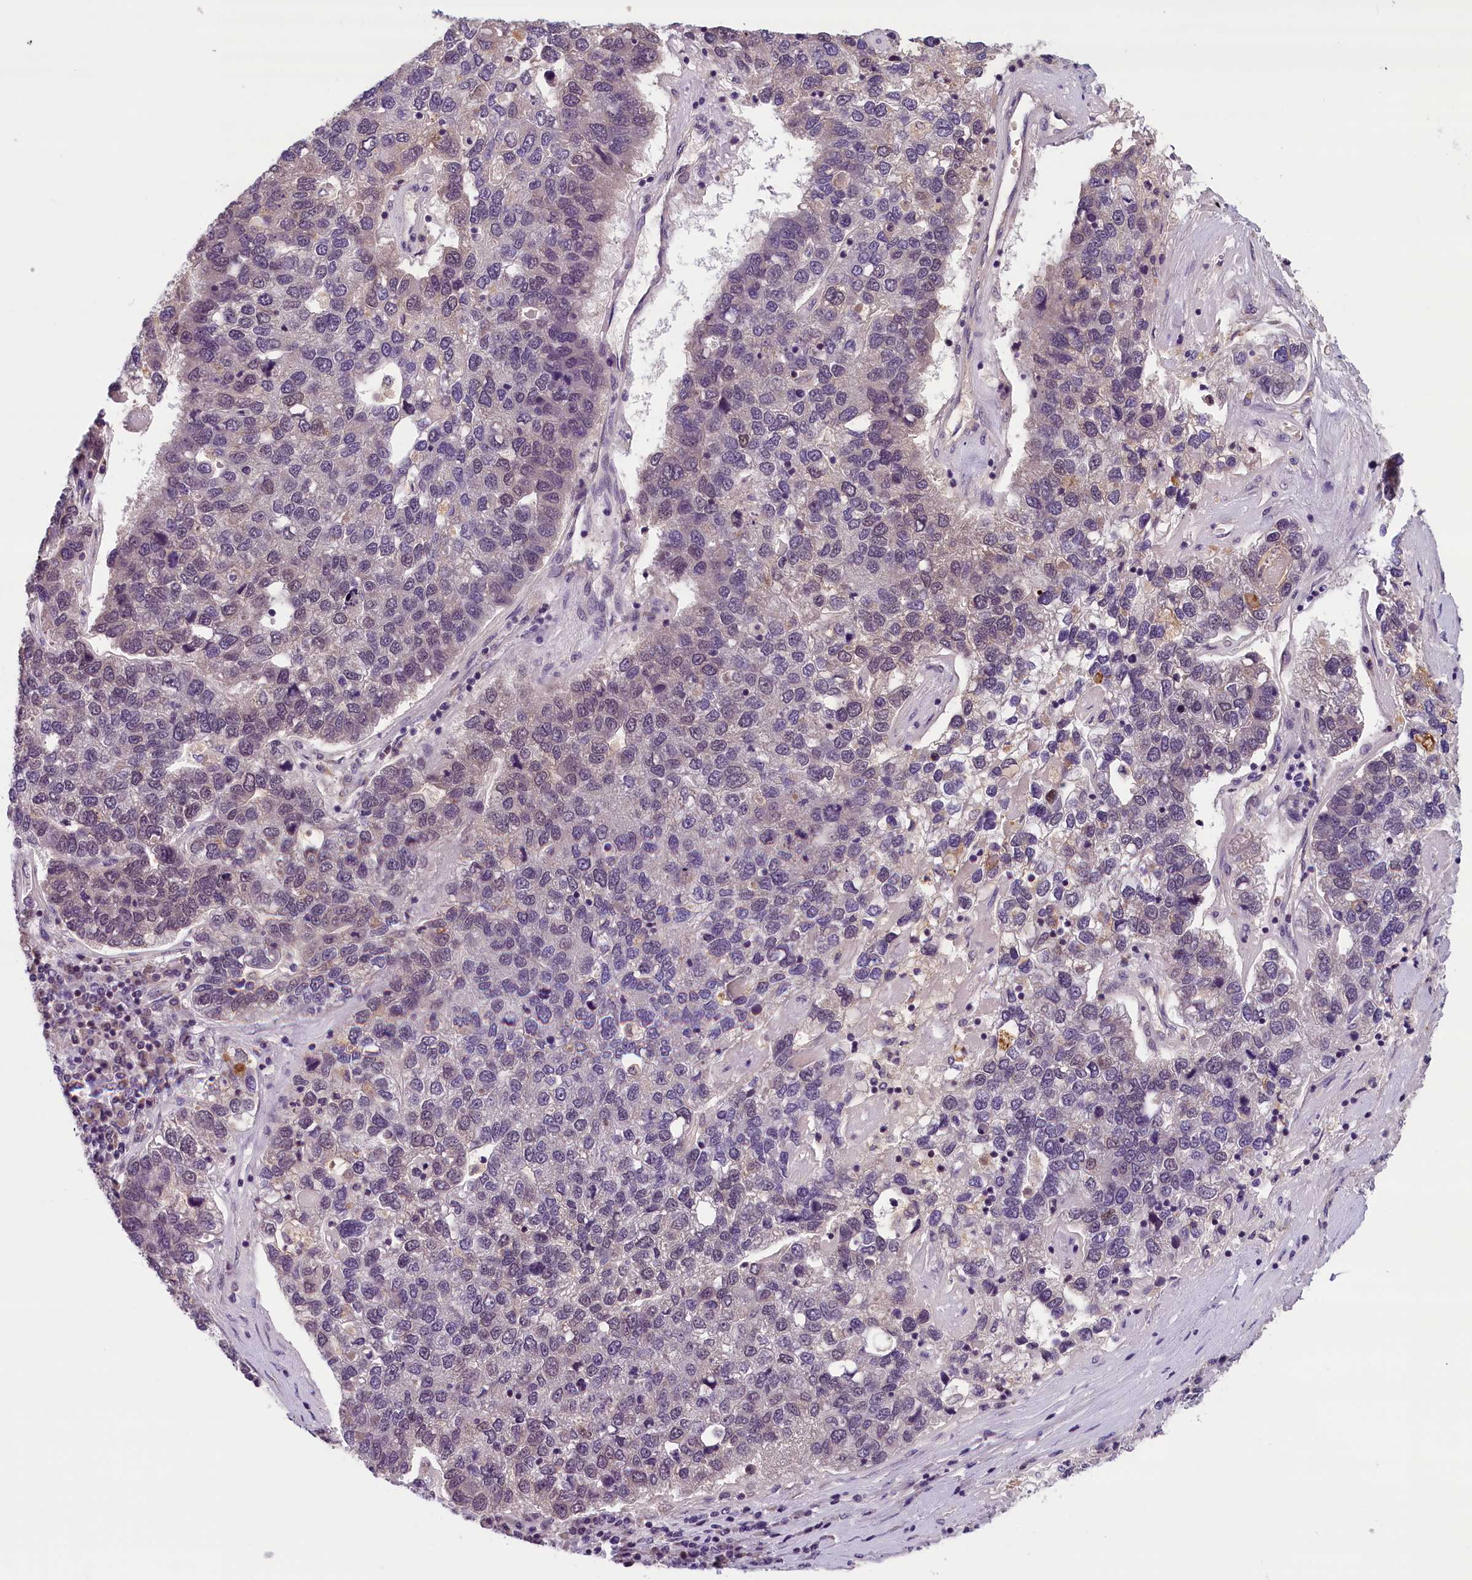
{"staining": {"intensity": "negative", "quantity": "none", "location": "none"}, "tissue": "pancreatic cancer", "cell_type": "Tumor cells", "image_type": "cancer", "snomed": [{"axis": "morphology", "description": "Adenocarcinoma, NOS"}, {"axis": "topography", "description": "Pancreas"}], "caption": "Immunohistochemistry image of pancreatic cancer stained for a protein (brown), which reveals no expression in tumor cells. The staining is performed using DAB brown chromogen with nuclei counter-stained in using hematoxylin.", "gene": "KCNK6", "patient": {"sex": "female", "age": 61}}